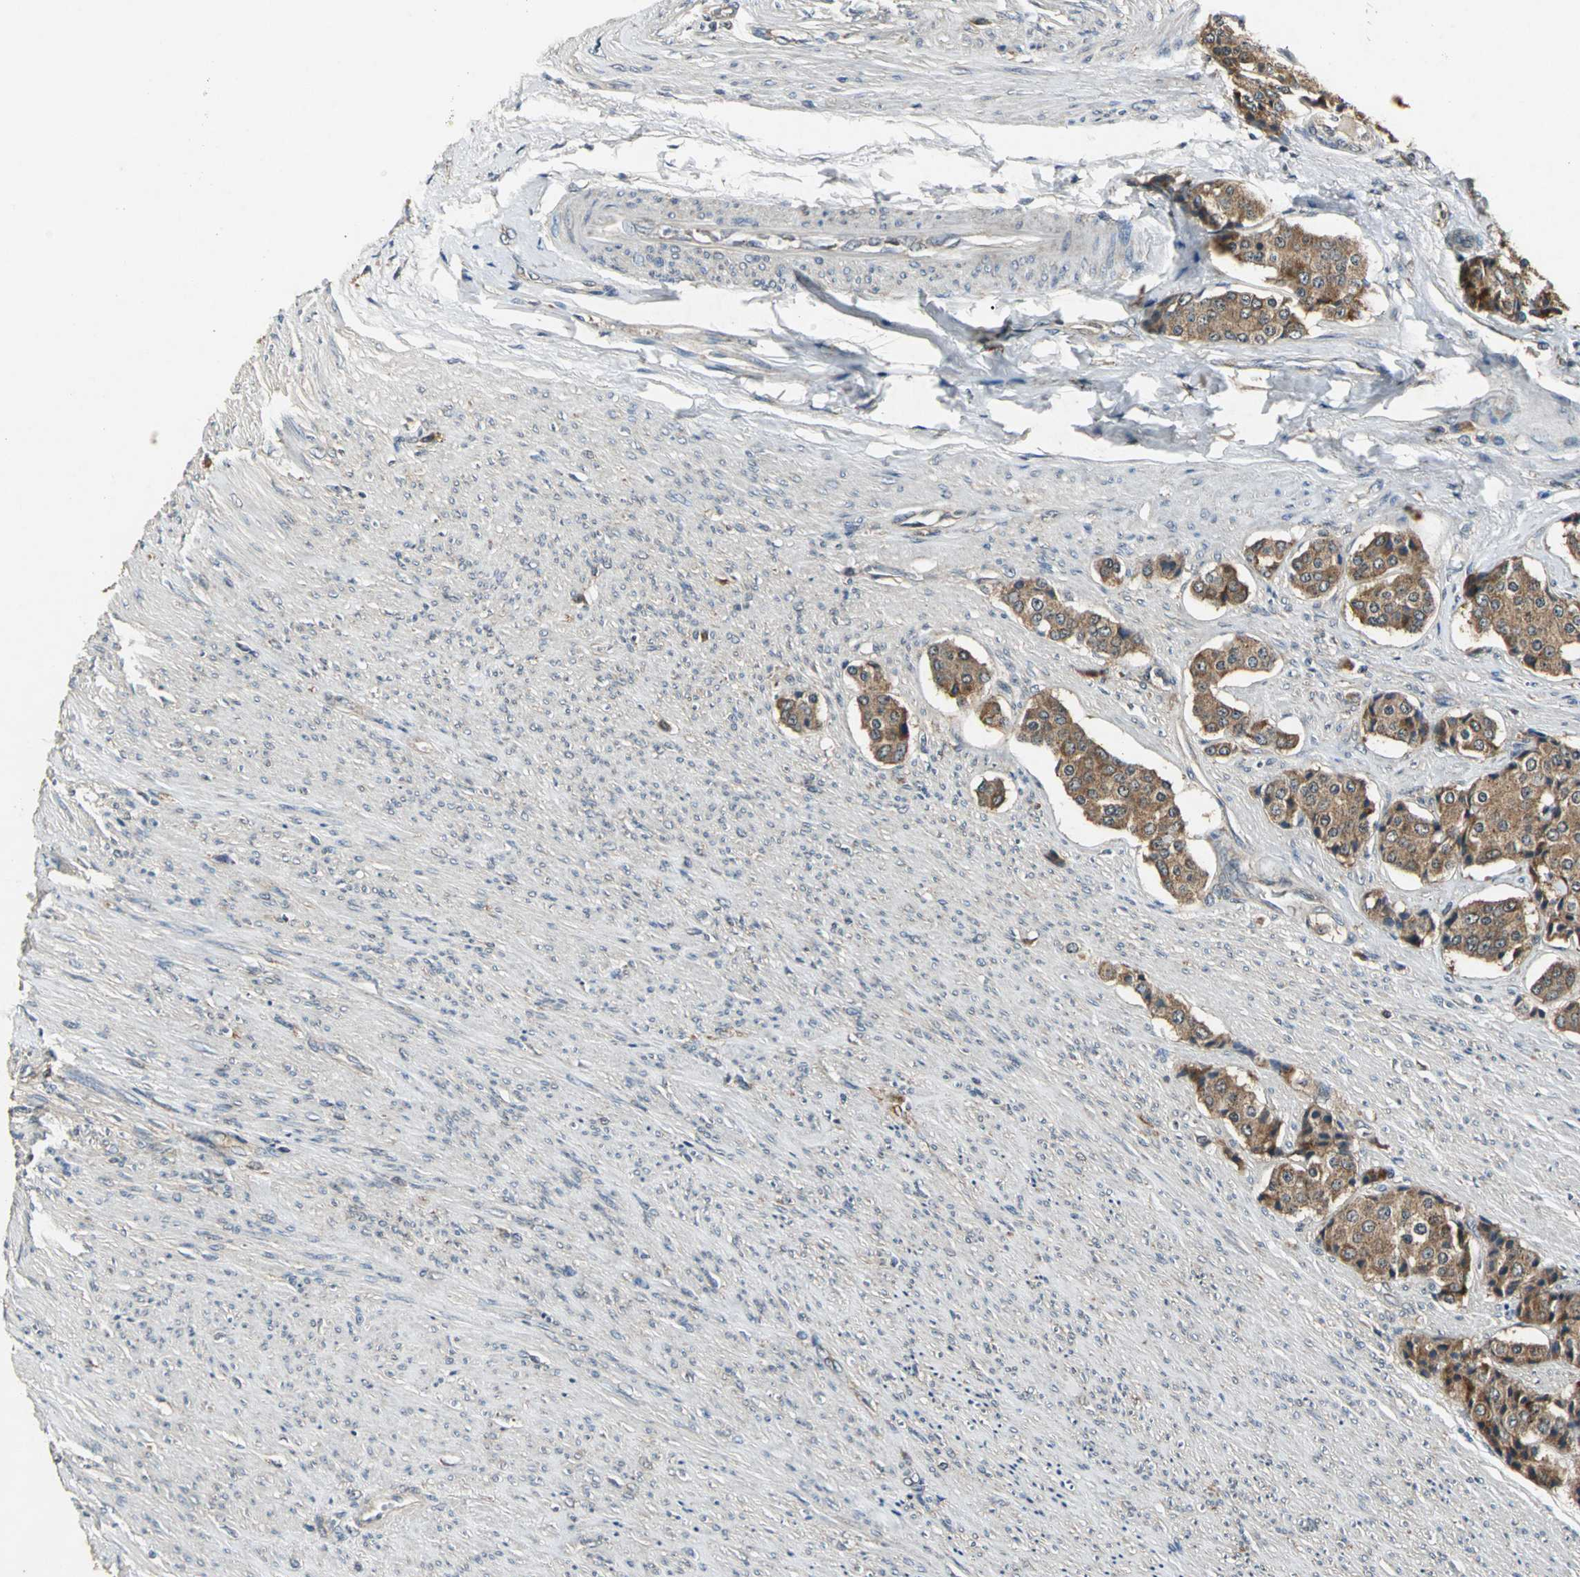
{"staining": {"intensity": "moderate", "quantity": ">75%", "location": "cytoplasmic/membranous"}, "tissue": "carcinoid", "cell_type": "Tumor cells", "image_type": "cancer", "snomed": [{"axis": "morphology", "description": "Carcinoid, malignant, NOS"}, {"axis": "topography", "description": "Colon"}], "caption": "An IHC image of neoplastic tissue is shown. Protein staining in brown shows moderate cytoplasmic/membranous positivity in malignant carcinoid within tumor cells.", "gene": "IRF3", "patient": {"sex": "female", "age": 61}}